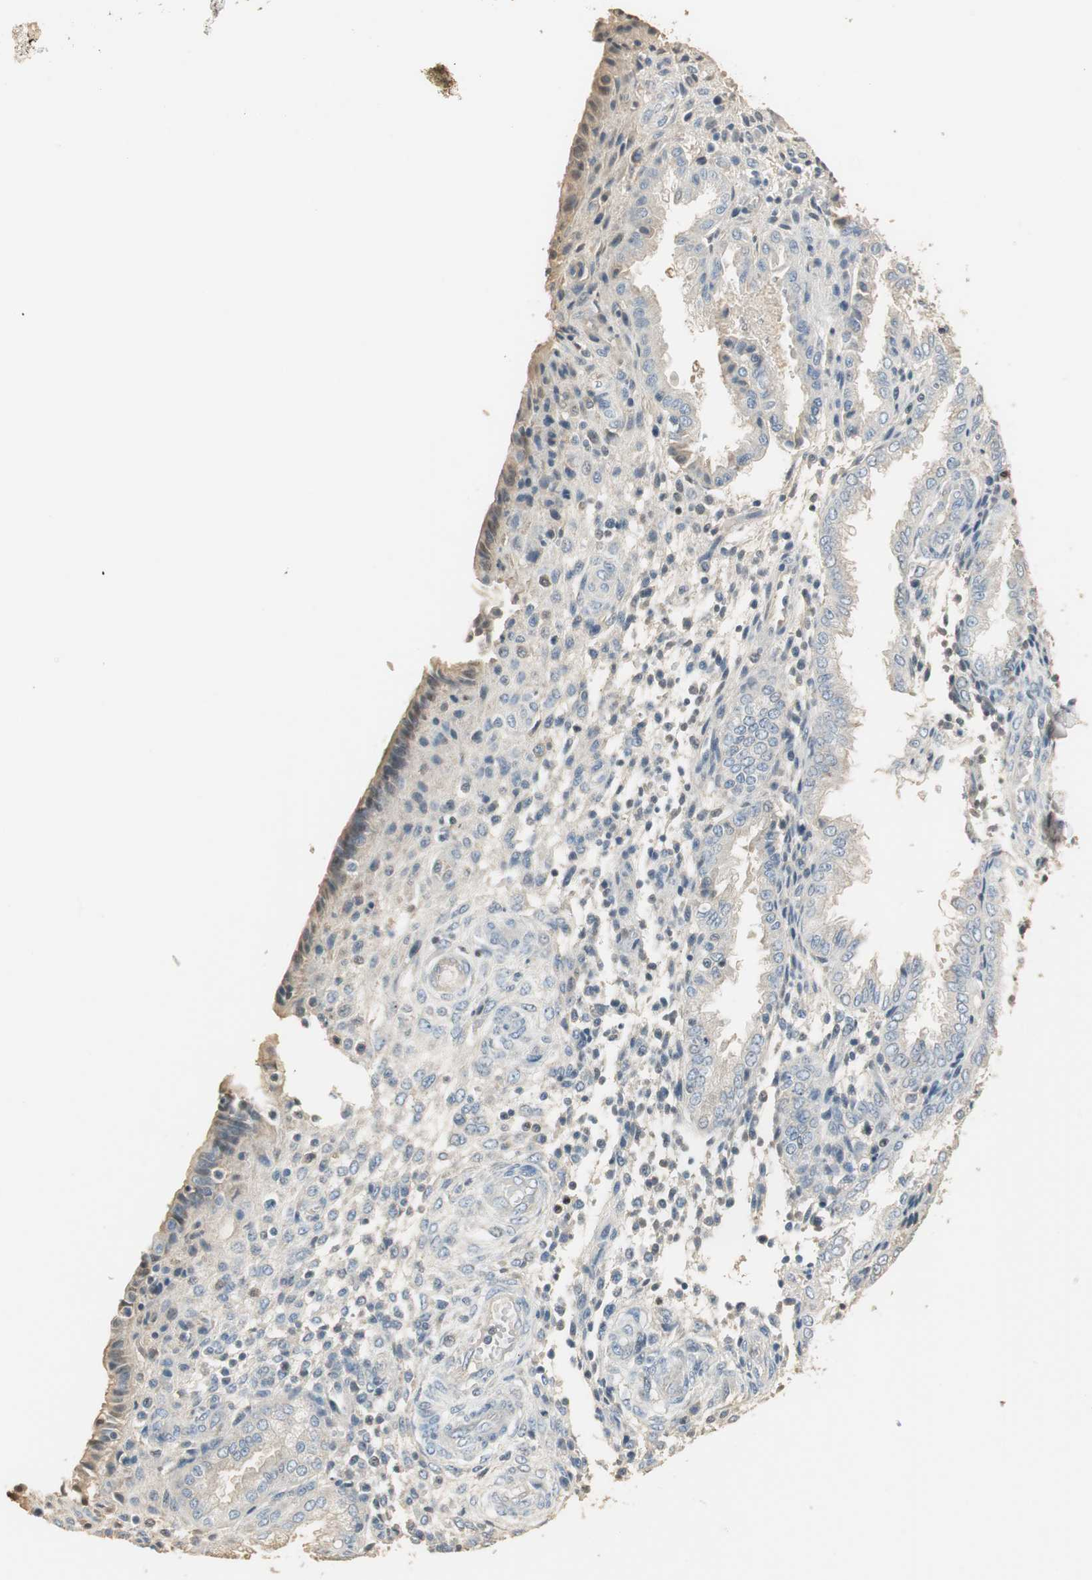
{"staining": {"intensity": "weak", "quantity": "<25%", "location": "cytoplasmic/membranous"}, "tissue": "endometrium", "cell_type": "Cells in endometrial stroma", "image_type": "normal", "snomed": [{"axis": "morphology", "description": "Normal tissue, NOS"}, {"axis": "topography", "description": "Endometrium"}], "caption": "Histopathology image shows no protein positivity in cells in endometrial stroma of unremarkable endometrium.", "gene": "RUNX2", "patient": {"sex": "female", "age": 33}}